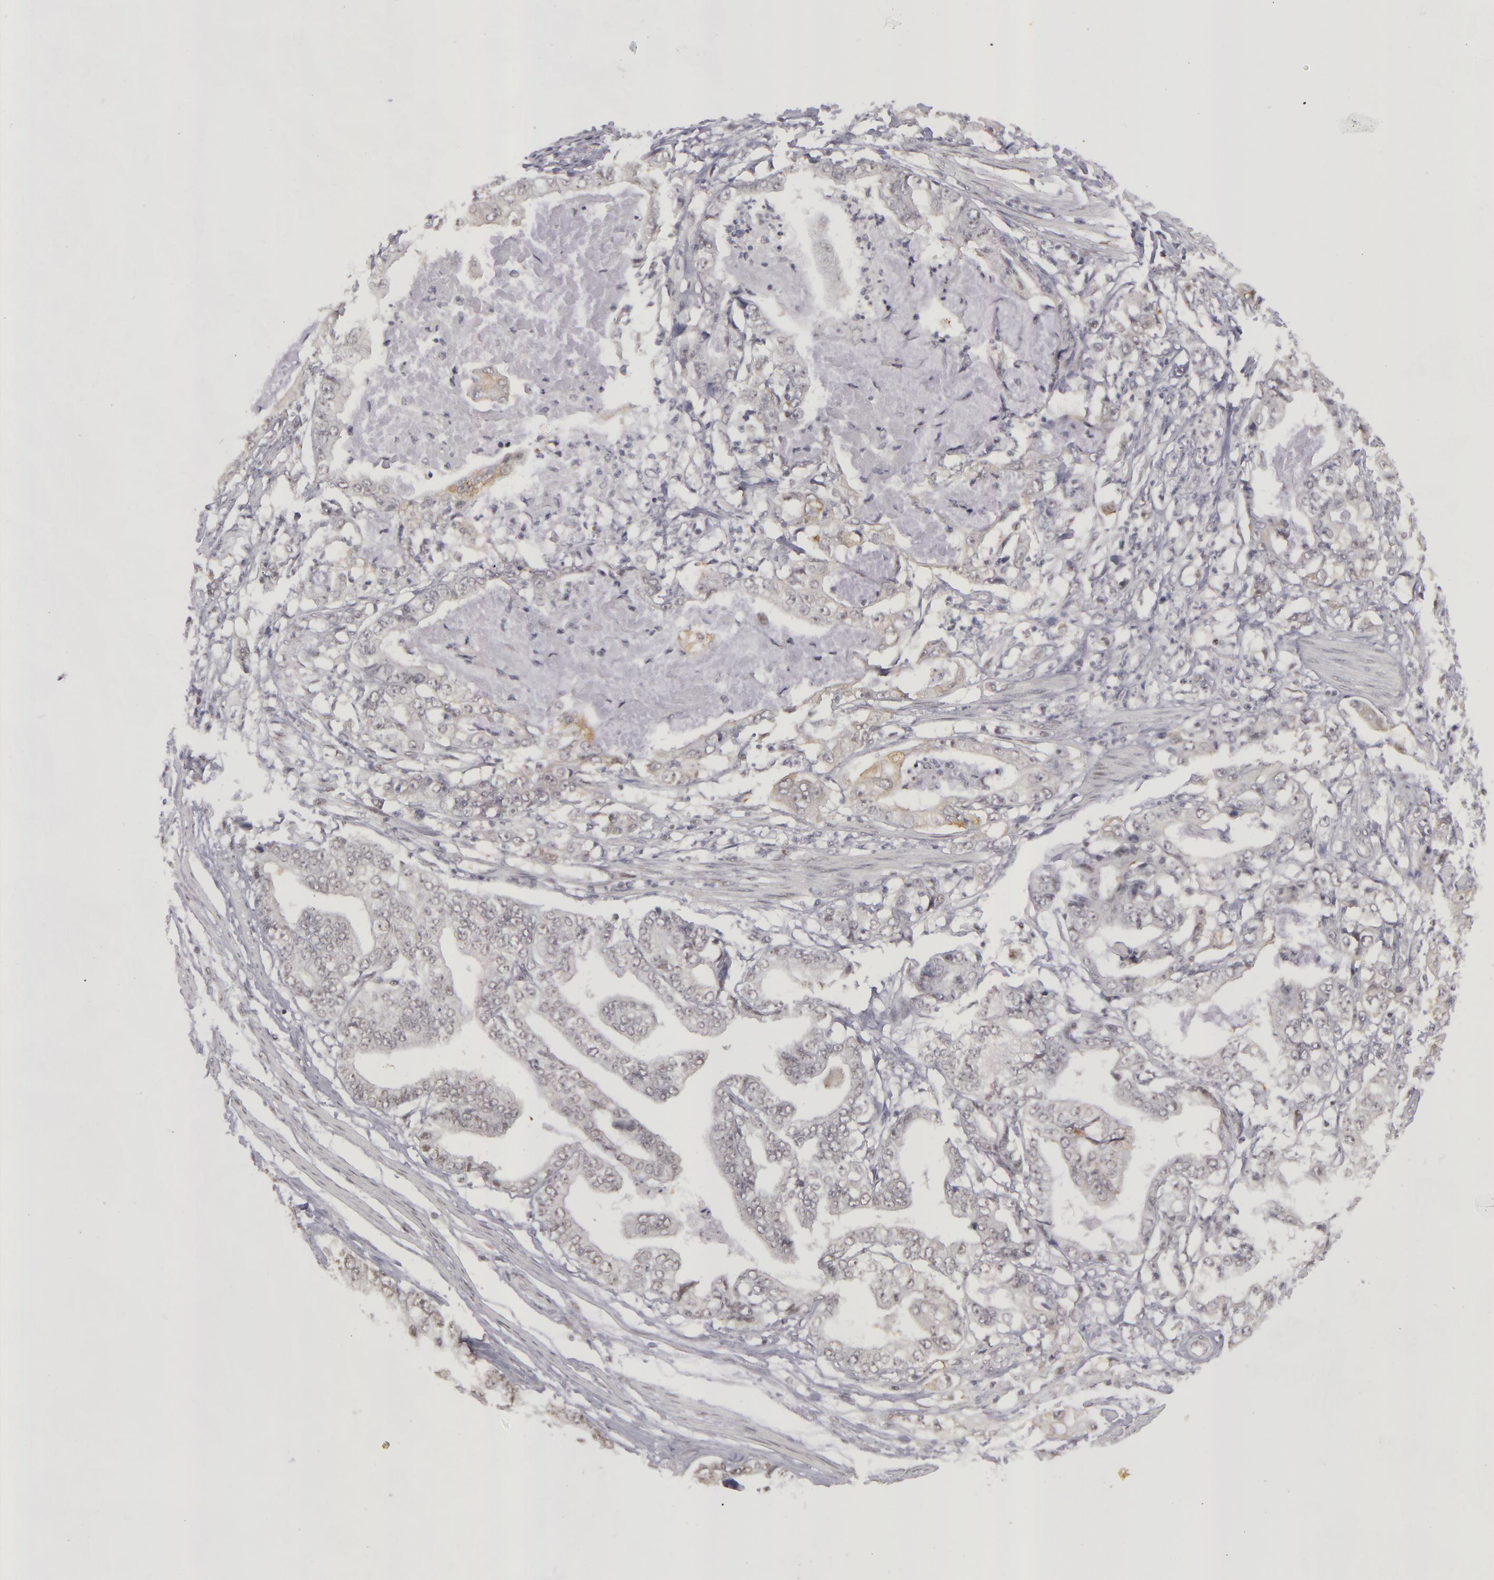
{"staining": {"intensity": "negative", "quantity": "none", "location": "none"}, "tissue": "stomach cancer", "cell_type": "Tumor cells", "image_type": "cancer", "snomed": [{"axis": "morphology", "description": "Adenocarcinoma, NOS"}, {"axis": "topography", "description": "Pancreas"}, {"axis": "topography", "description": "Stomach, upper"}], "caption": "Tumor cells show no significant expression in adenocarcinoma (stomach).", "gene": "RRP7A", "patient": {"sex": "male", "age": 77}}